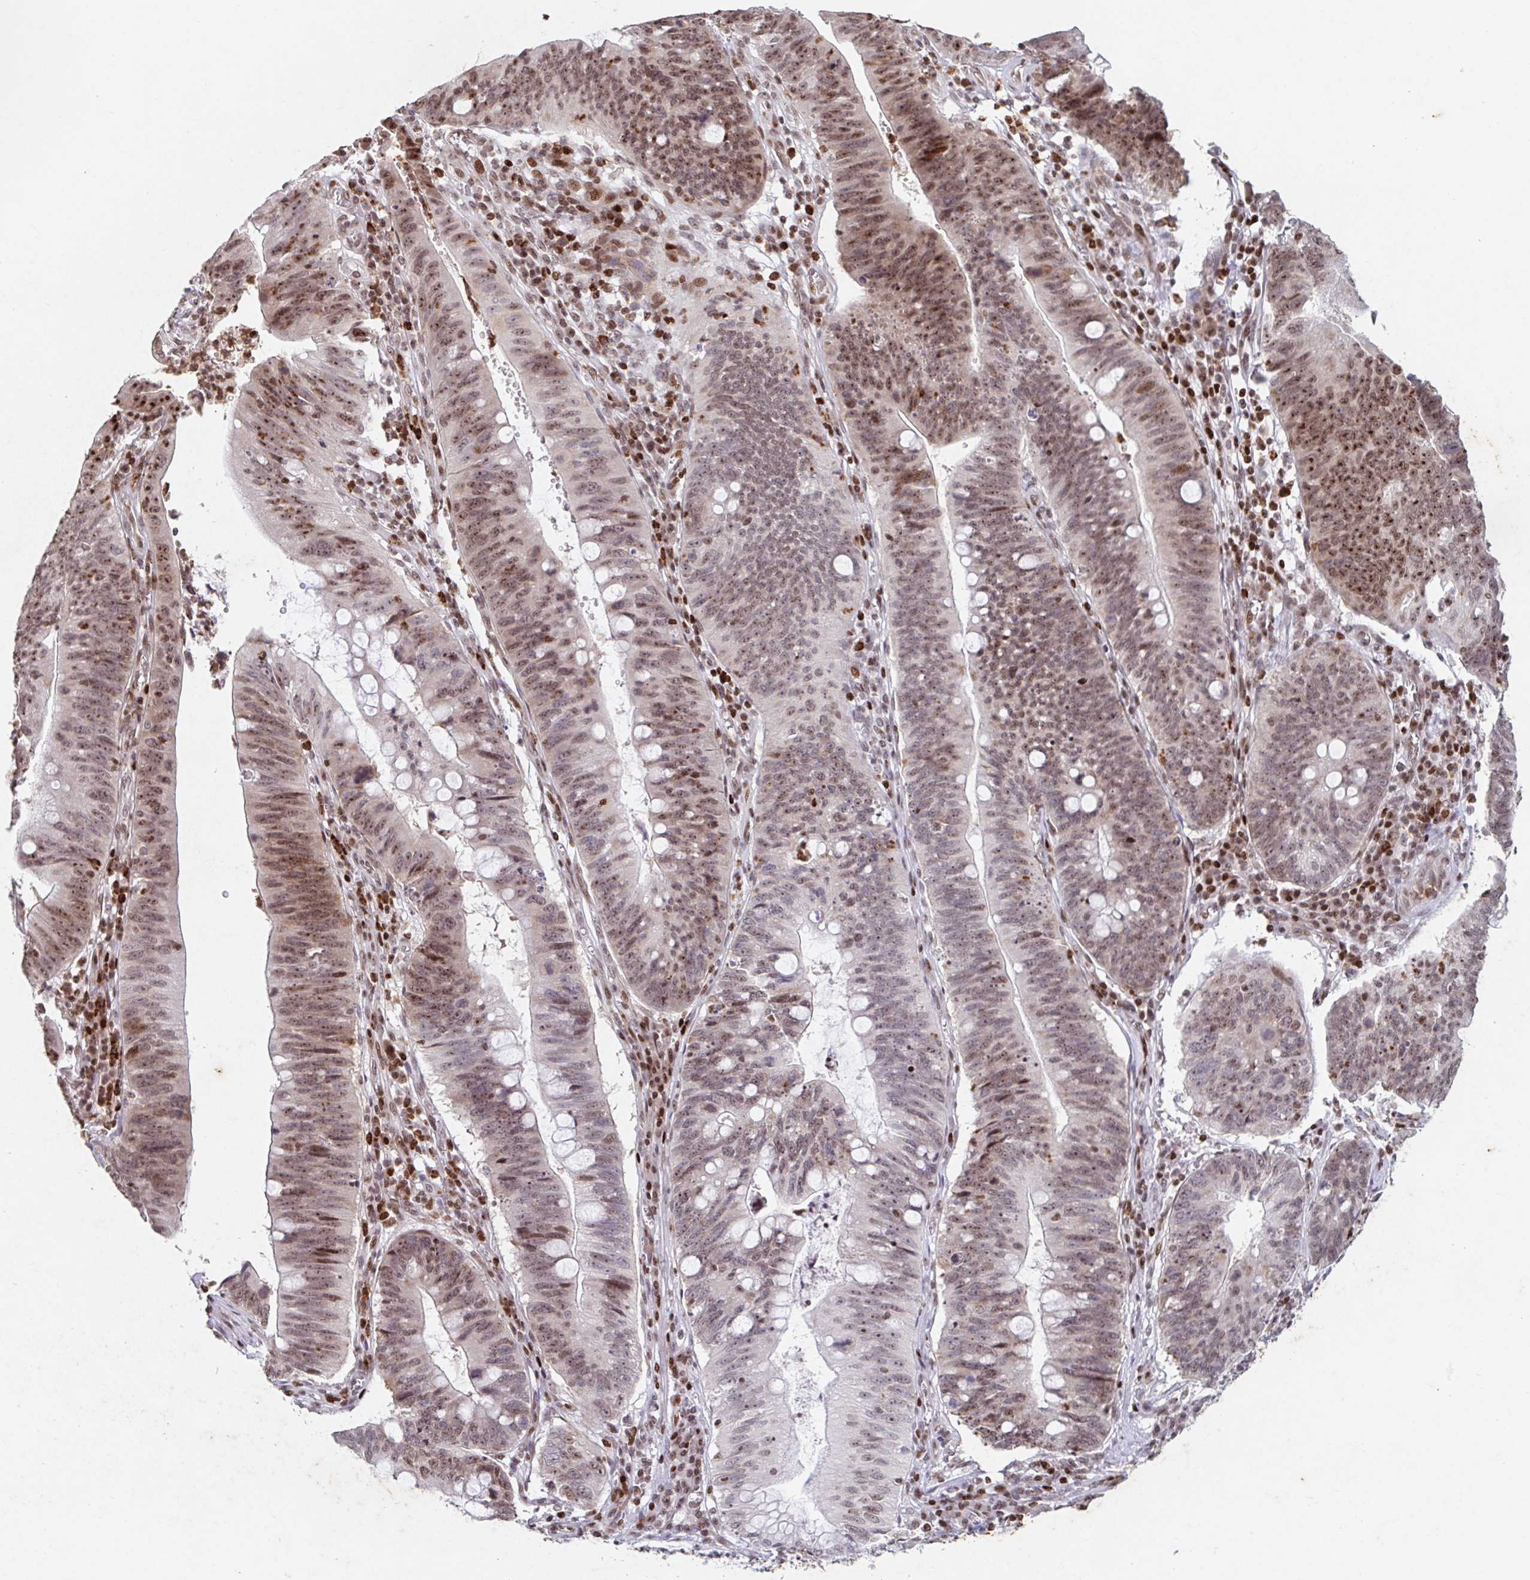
{"staining": {"intensity": "moderate", "quantity": ">75%", "location": "nuclear"}, "tissue": "stomach cancer", "cell_type": "Tumor cells", "image_type": "cancer", "snomed": [{"axis": "morphology", "description": "Adenocarcinoma, NOS"}, {"axis": "topography", "description": "Stomach"}], "caption": "A histopathology image of stomach cancer (adenocarcinoma) stained for a protein displays moderate nuclear brown staining in tumor cells. Nuclei are stained in blue.", "gene": "C19orf53", "patient": {"sex": "male", "age": 59}}